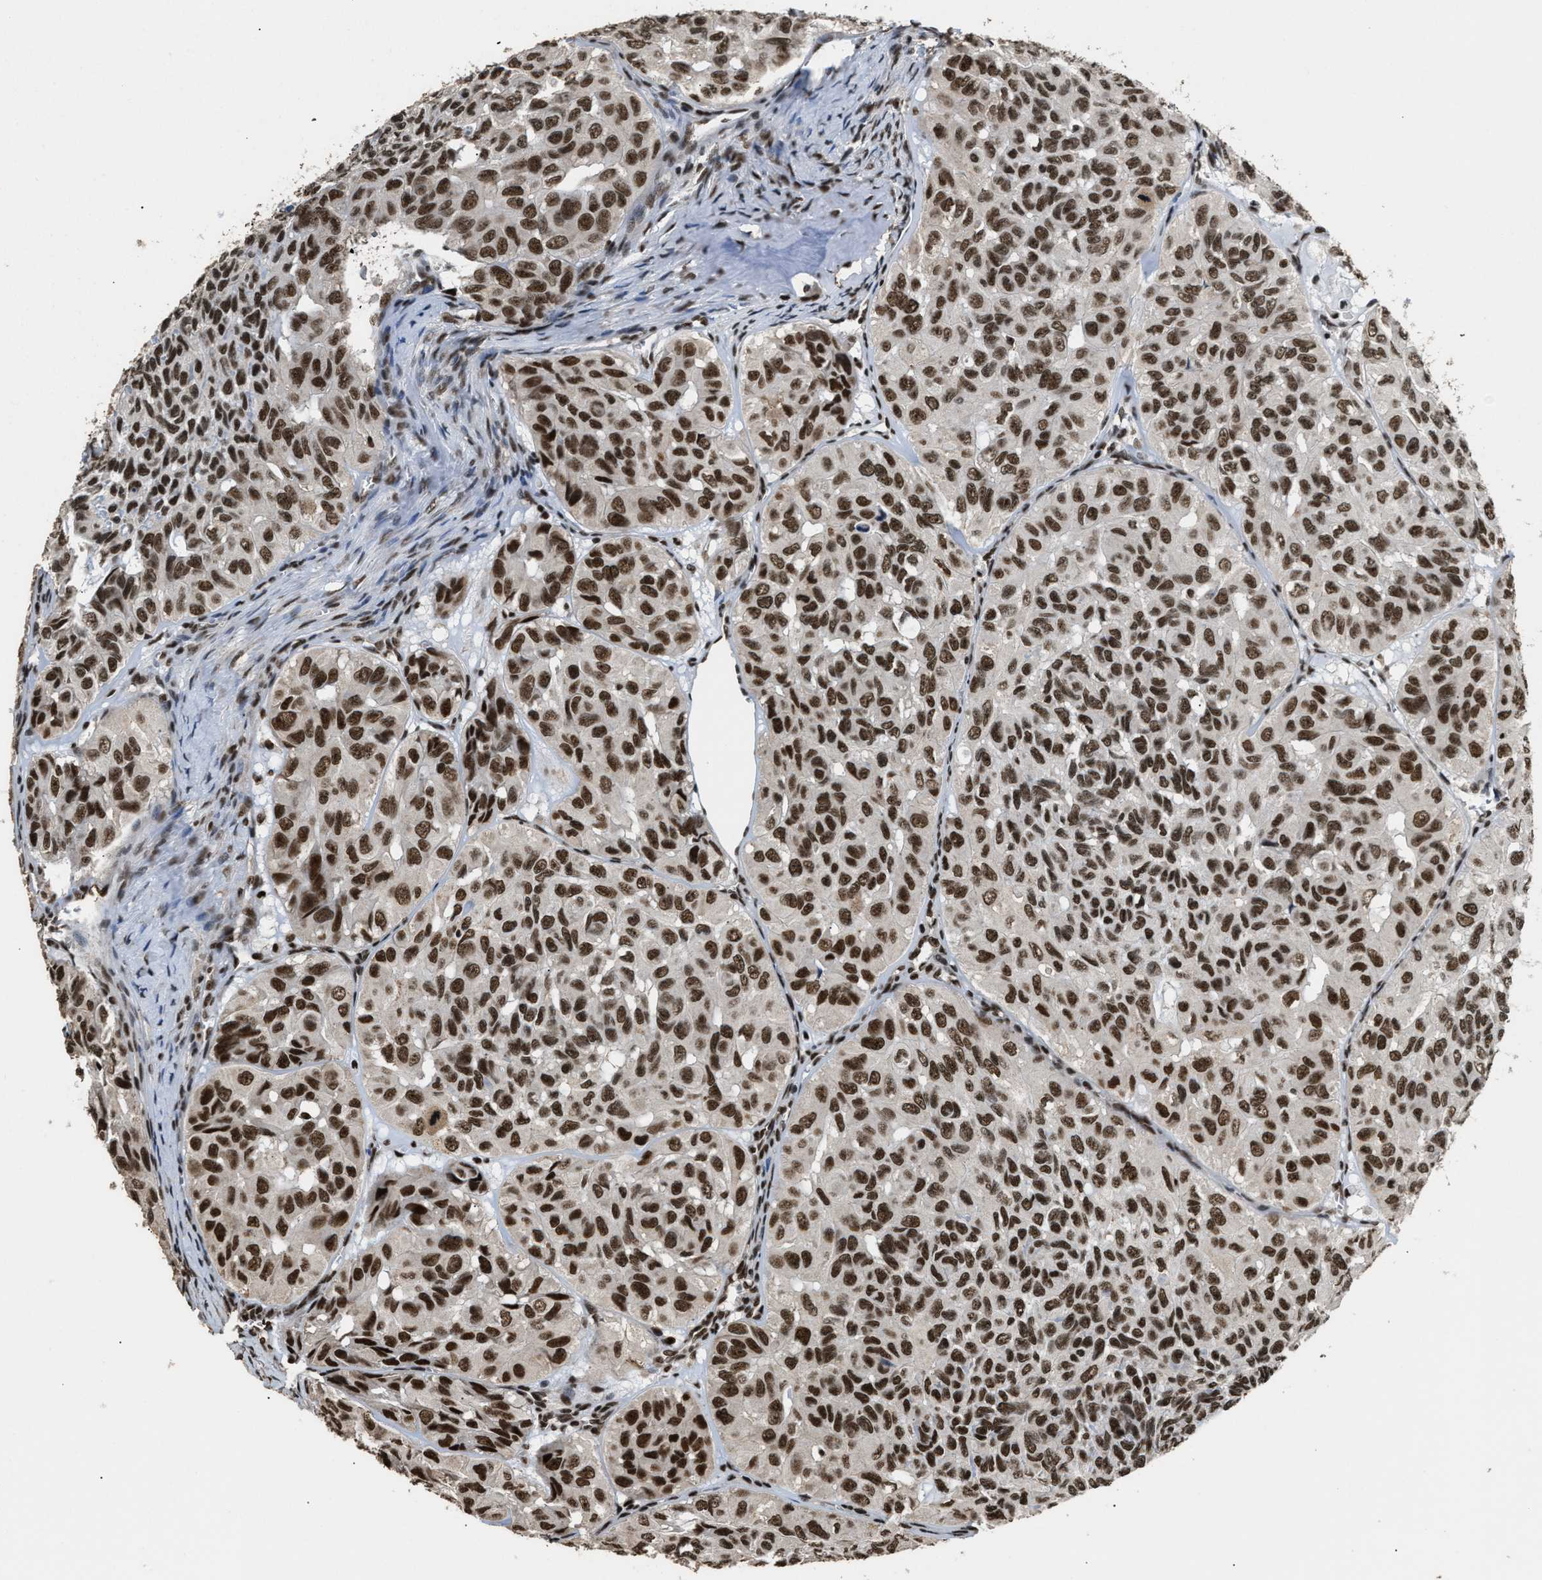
{"staining": {"intensity": "strong", "quantity": ">75%", "location": "nuclear"}, "tissue": "head and neck cancer", "cell_type": "Tumor cells", "image_type": "cancer", "snomed": [{"axis": "morphology", "description": "Adenocarcinoma, NOS"}, {"axis": "topography", "description": "Salivary gland, NOS"}, {"axis": "topography", "description": "Head-Neck"}], "caption": "Protein staining of head and neck cancer (adenocarcinoma) tissue exhibits strong nuclear expression in approximately >75% of tumor cells.", "gene": "RAD21", "patient": {"sex": "female", "age": 76}}